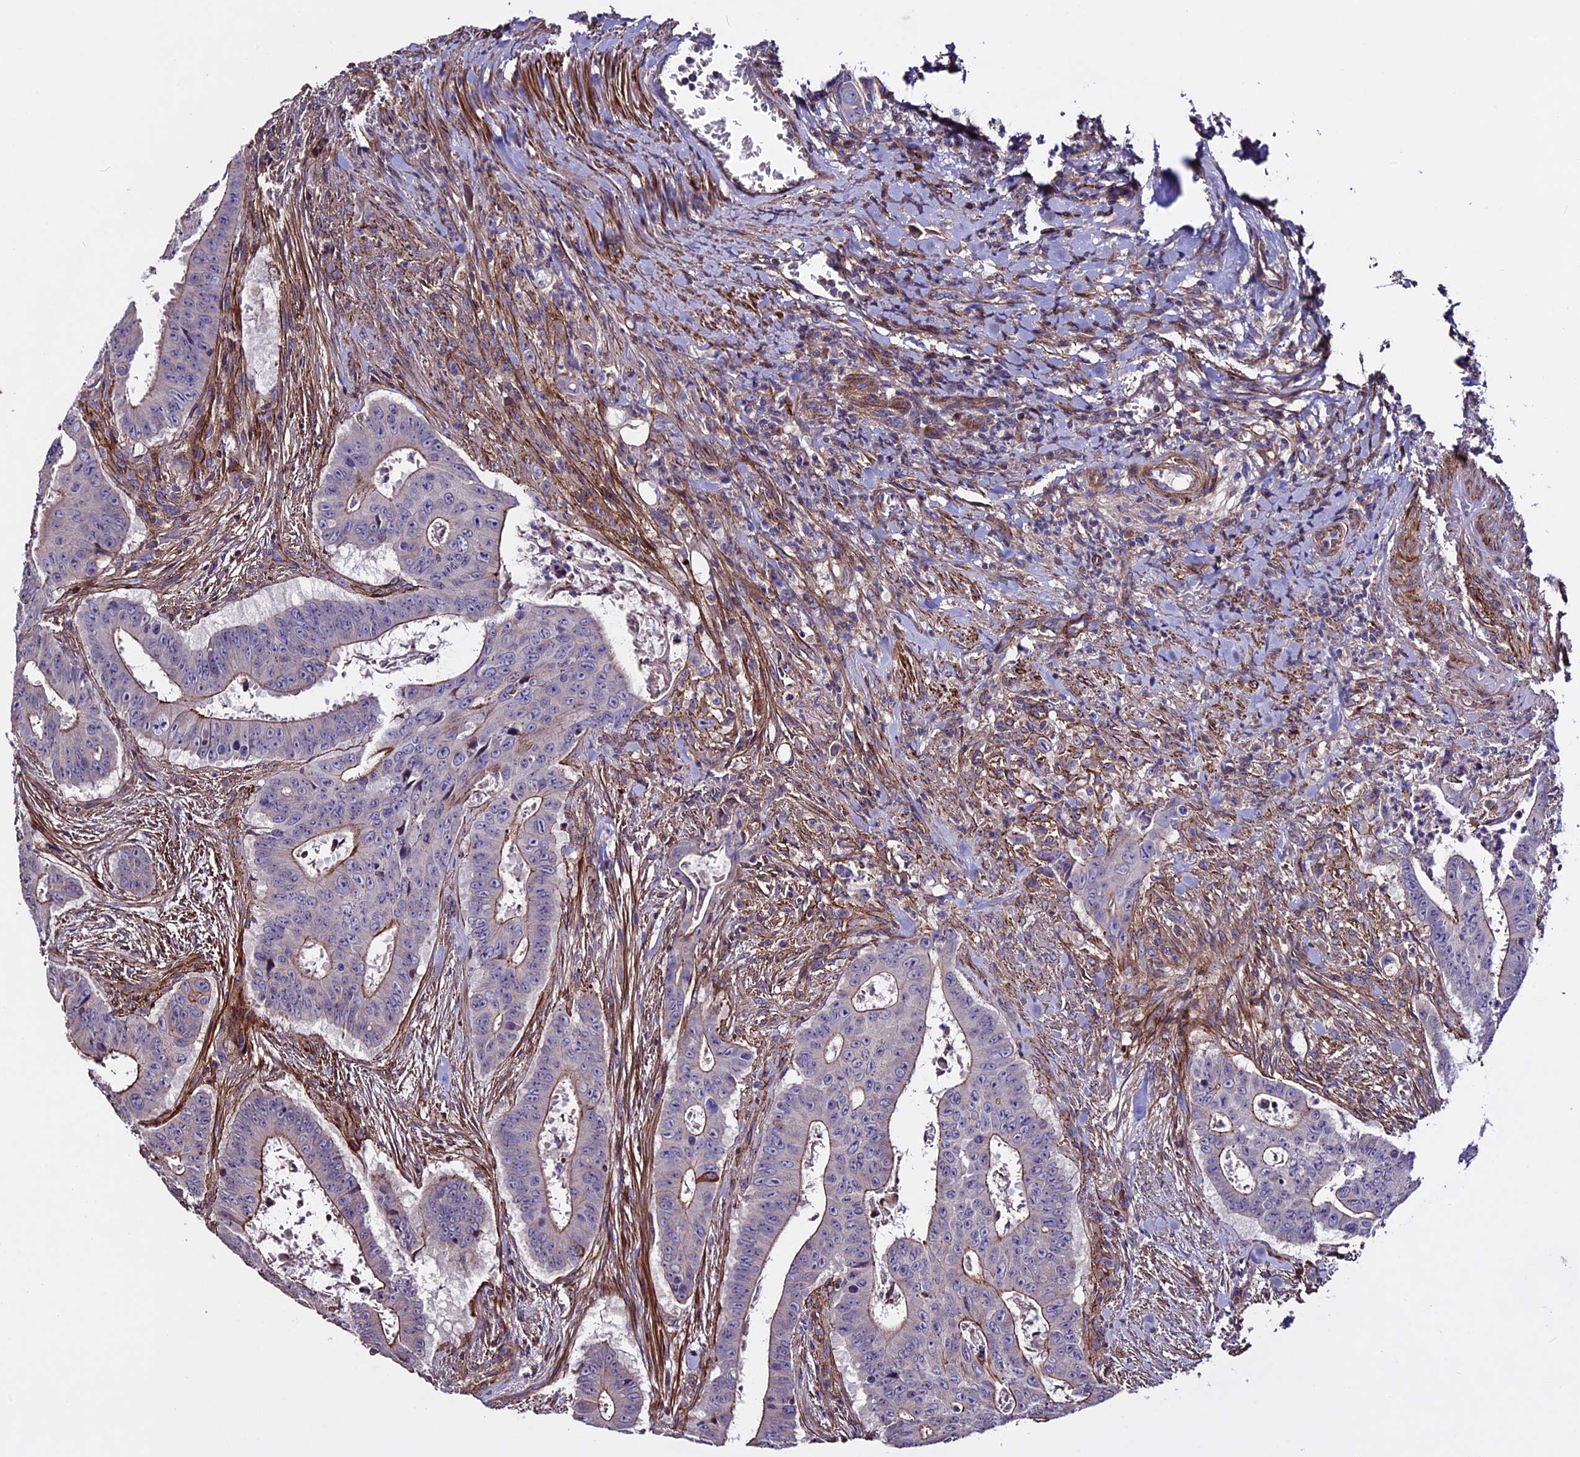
{"staining": {"intensity": "weak", "quantity": "25%-75%", "location": "cytoplasmic/membranous"}, "tissue": "colorectal cancer", "cell_type": "Tumor cells", "image_type": "cancer", "snomed": [{"axis": "morphology", "description": "Adenocarcinoma, NOS"}, {"axis": "topography", "description": "Rectum"}], "caption": "Human colorectal adenocarcinoma stained with a protein marker exhibits weak staining in tumor cells.", "gene": "EVA1B", "patient": {"sex": "female", "age": 75}}